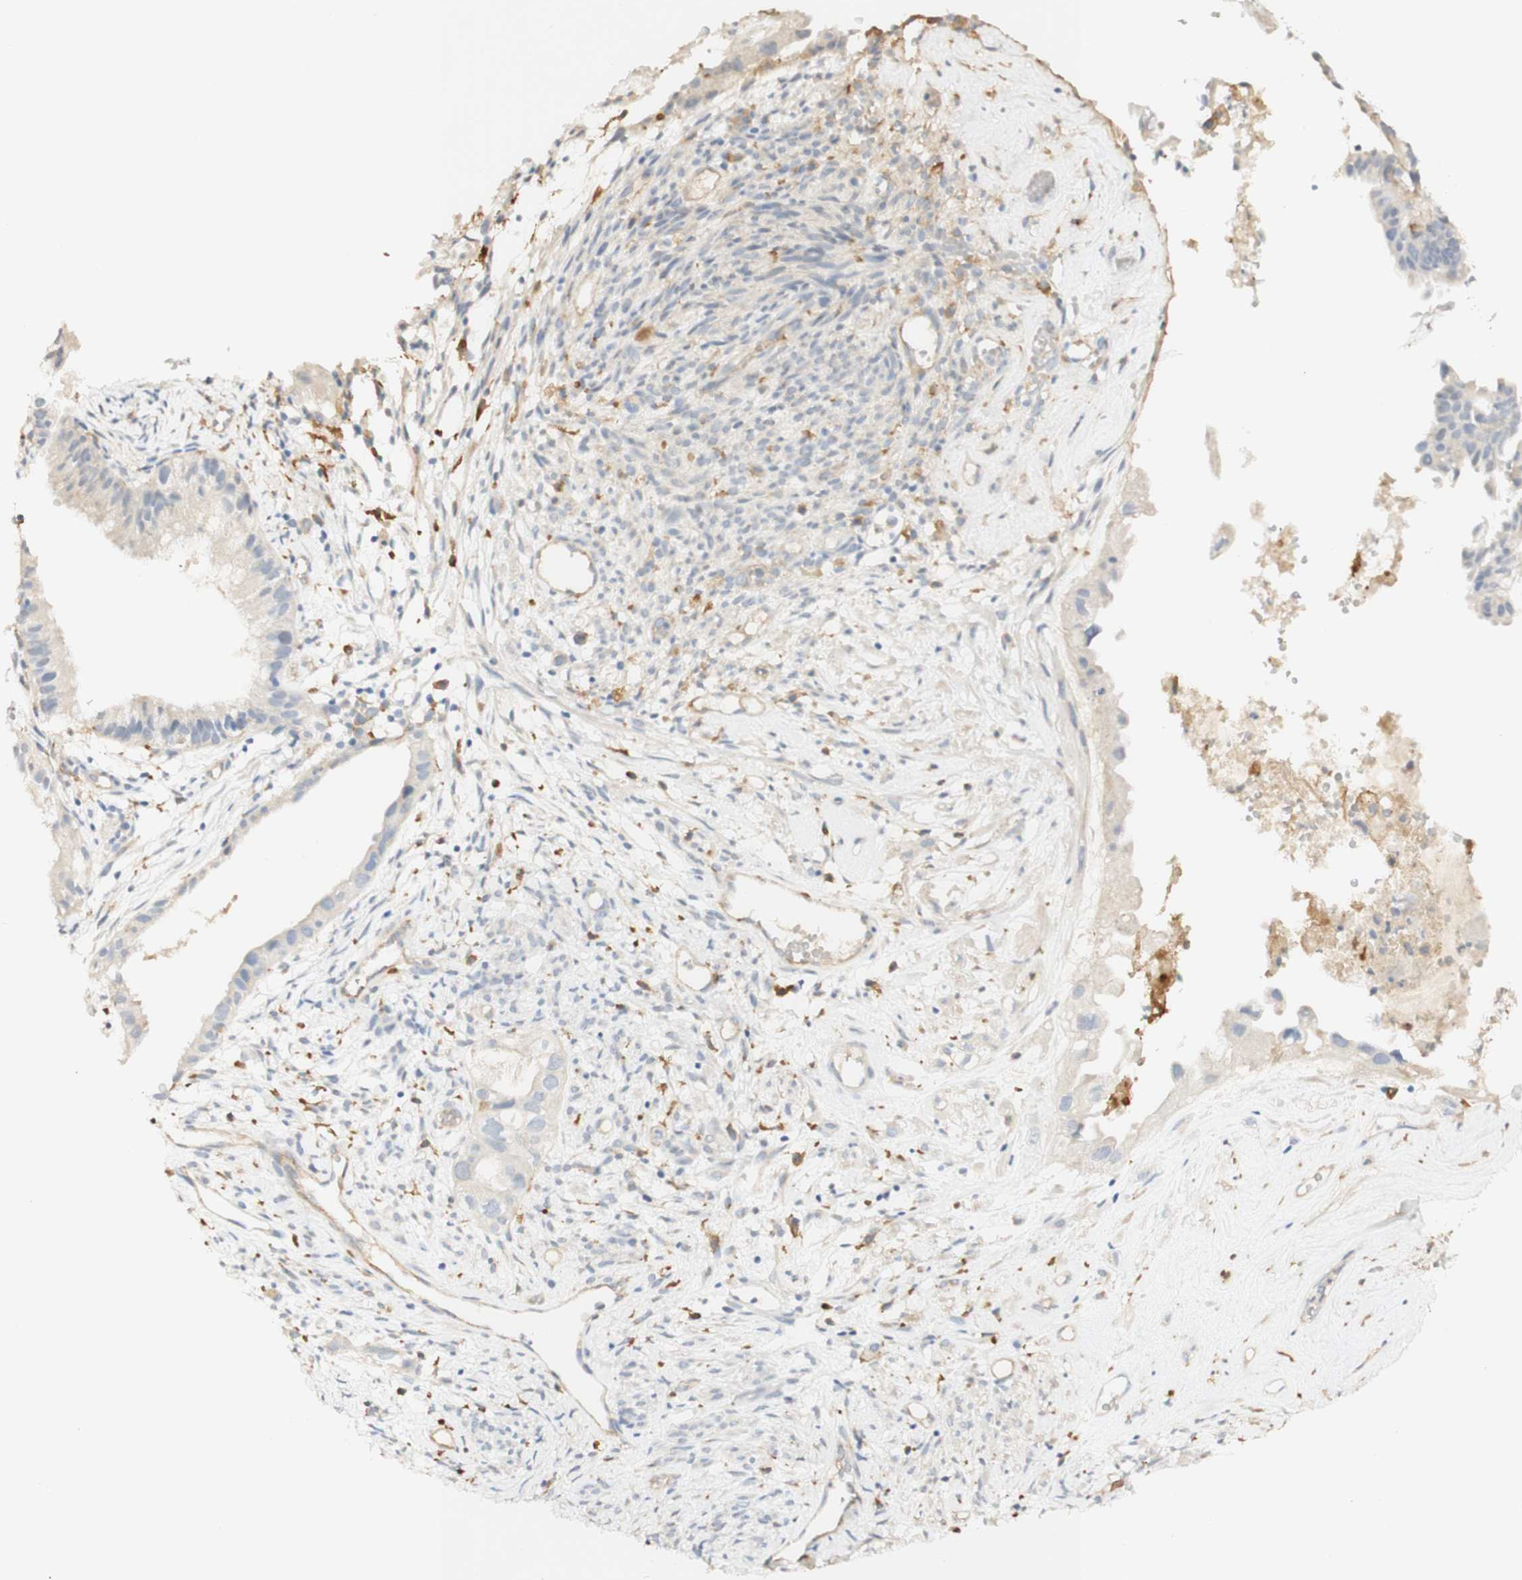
{"staining": {"intensity": "weak", "quantity": "<25%", "location": "cytoplasmic/membranous"}, "tissue": "cervical cancer", "cell_type": "Tumor cells", "image_type": "cancer", "snomed": [{"axis": "morphology", "description": "Normal tissue, NOS"}, {"axis": "morphology", "description": "Adenocarcinoma, NOS"}, {"axis": "topography", "description": "Cervix"}, {"axis": "topography", "description": "Endometrium"}], "caption": "Cervical adenocarcinoma was stained to show a protein in brown. There is no significant staining in tumor cells.", "gene": "FCGRT", "patient": {"sex": "female", "age": 86}}